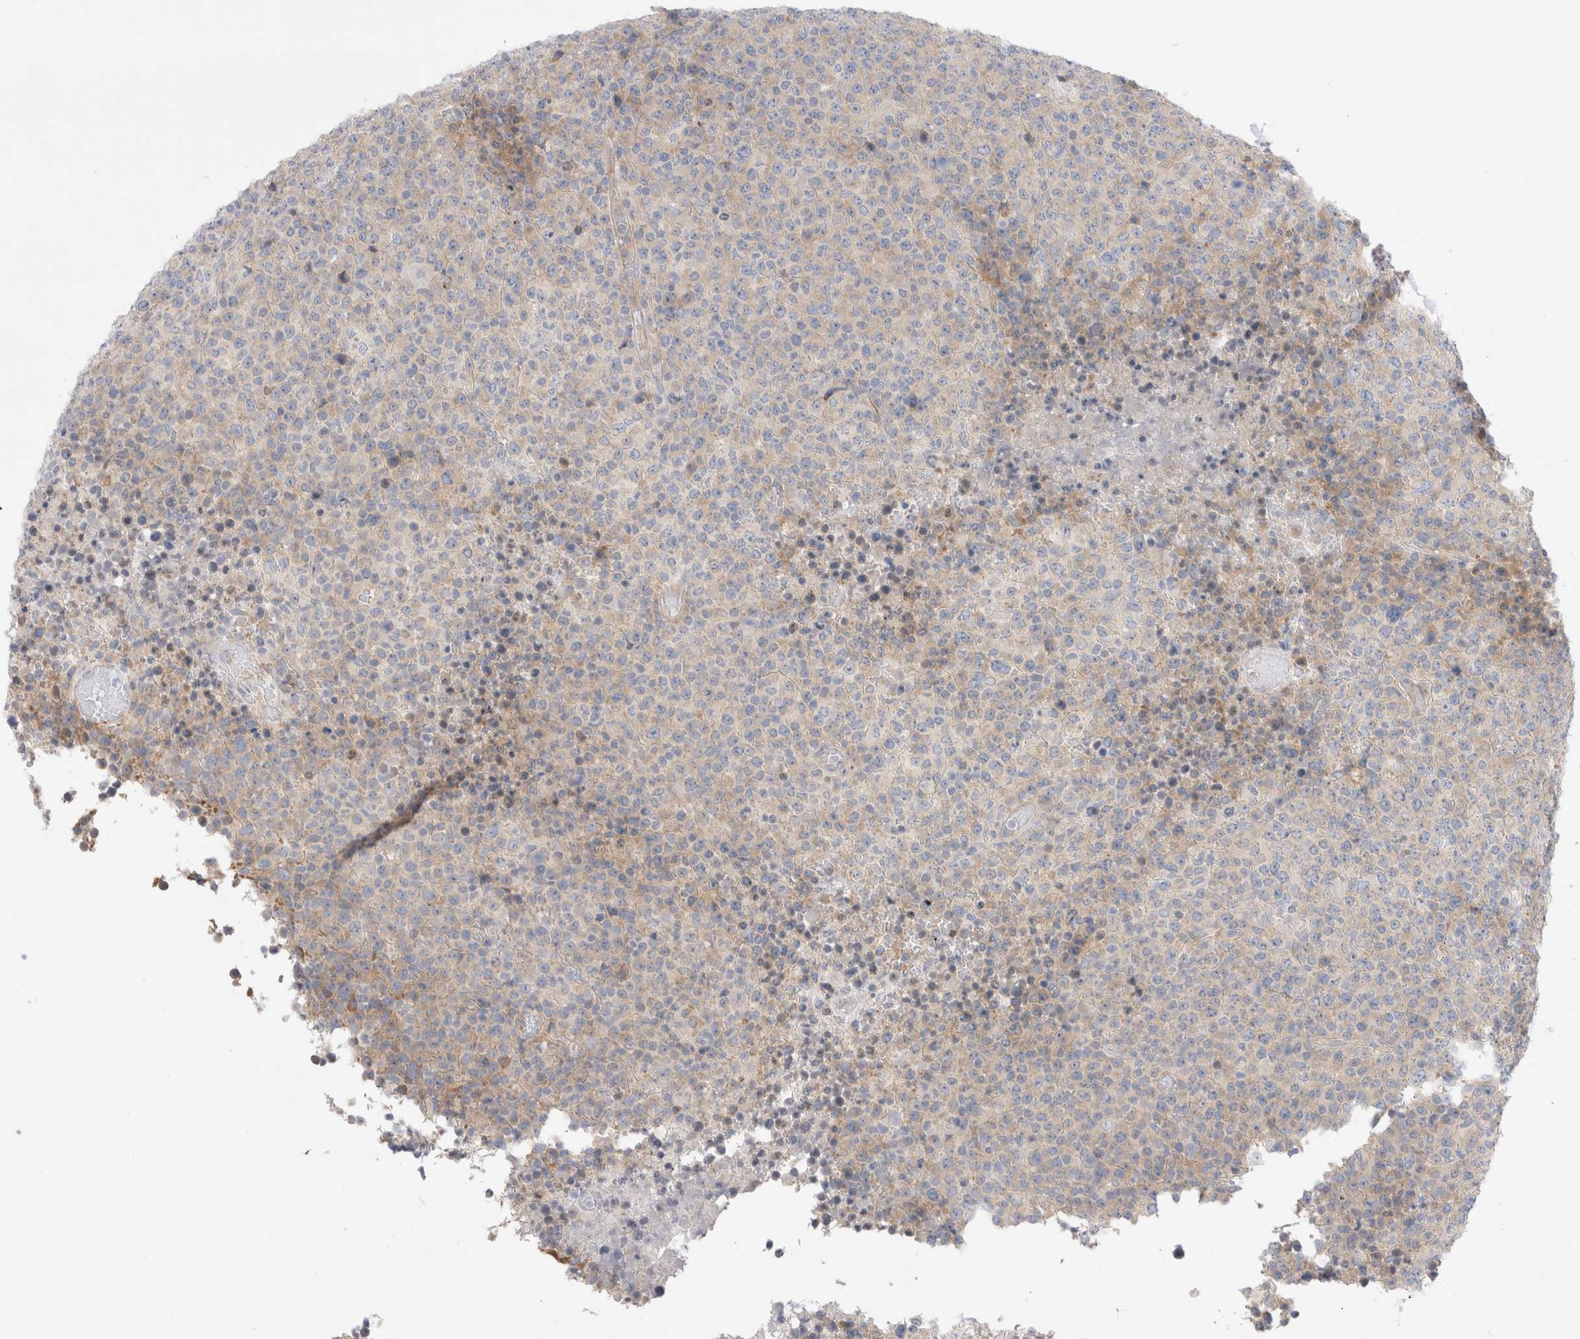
{"staining": {"intensity": "weak", "quantity": "<25%", "location": "cytoplasmic/membranous"}, "tissue": "lymphoma", "cell_type": "Tumor cells", "image_type": "cancer", "snomed": [{"axis": "morphology", "description": "Malignant lymphoma, non-Hodgkin's type, High grade"}, {"axis": "topography", "description": "Lymph node"}], "caption": "DAB (3,3'-diaminobenzidine) immunohistochemical staining of high-grade malignant lymphoma, non-Hodgkin's type shows no significant positivity in tumor cells.", "gene": "RBM12B", "patient": {"sex": "male", "age": 13}}